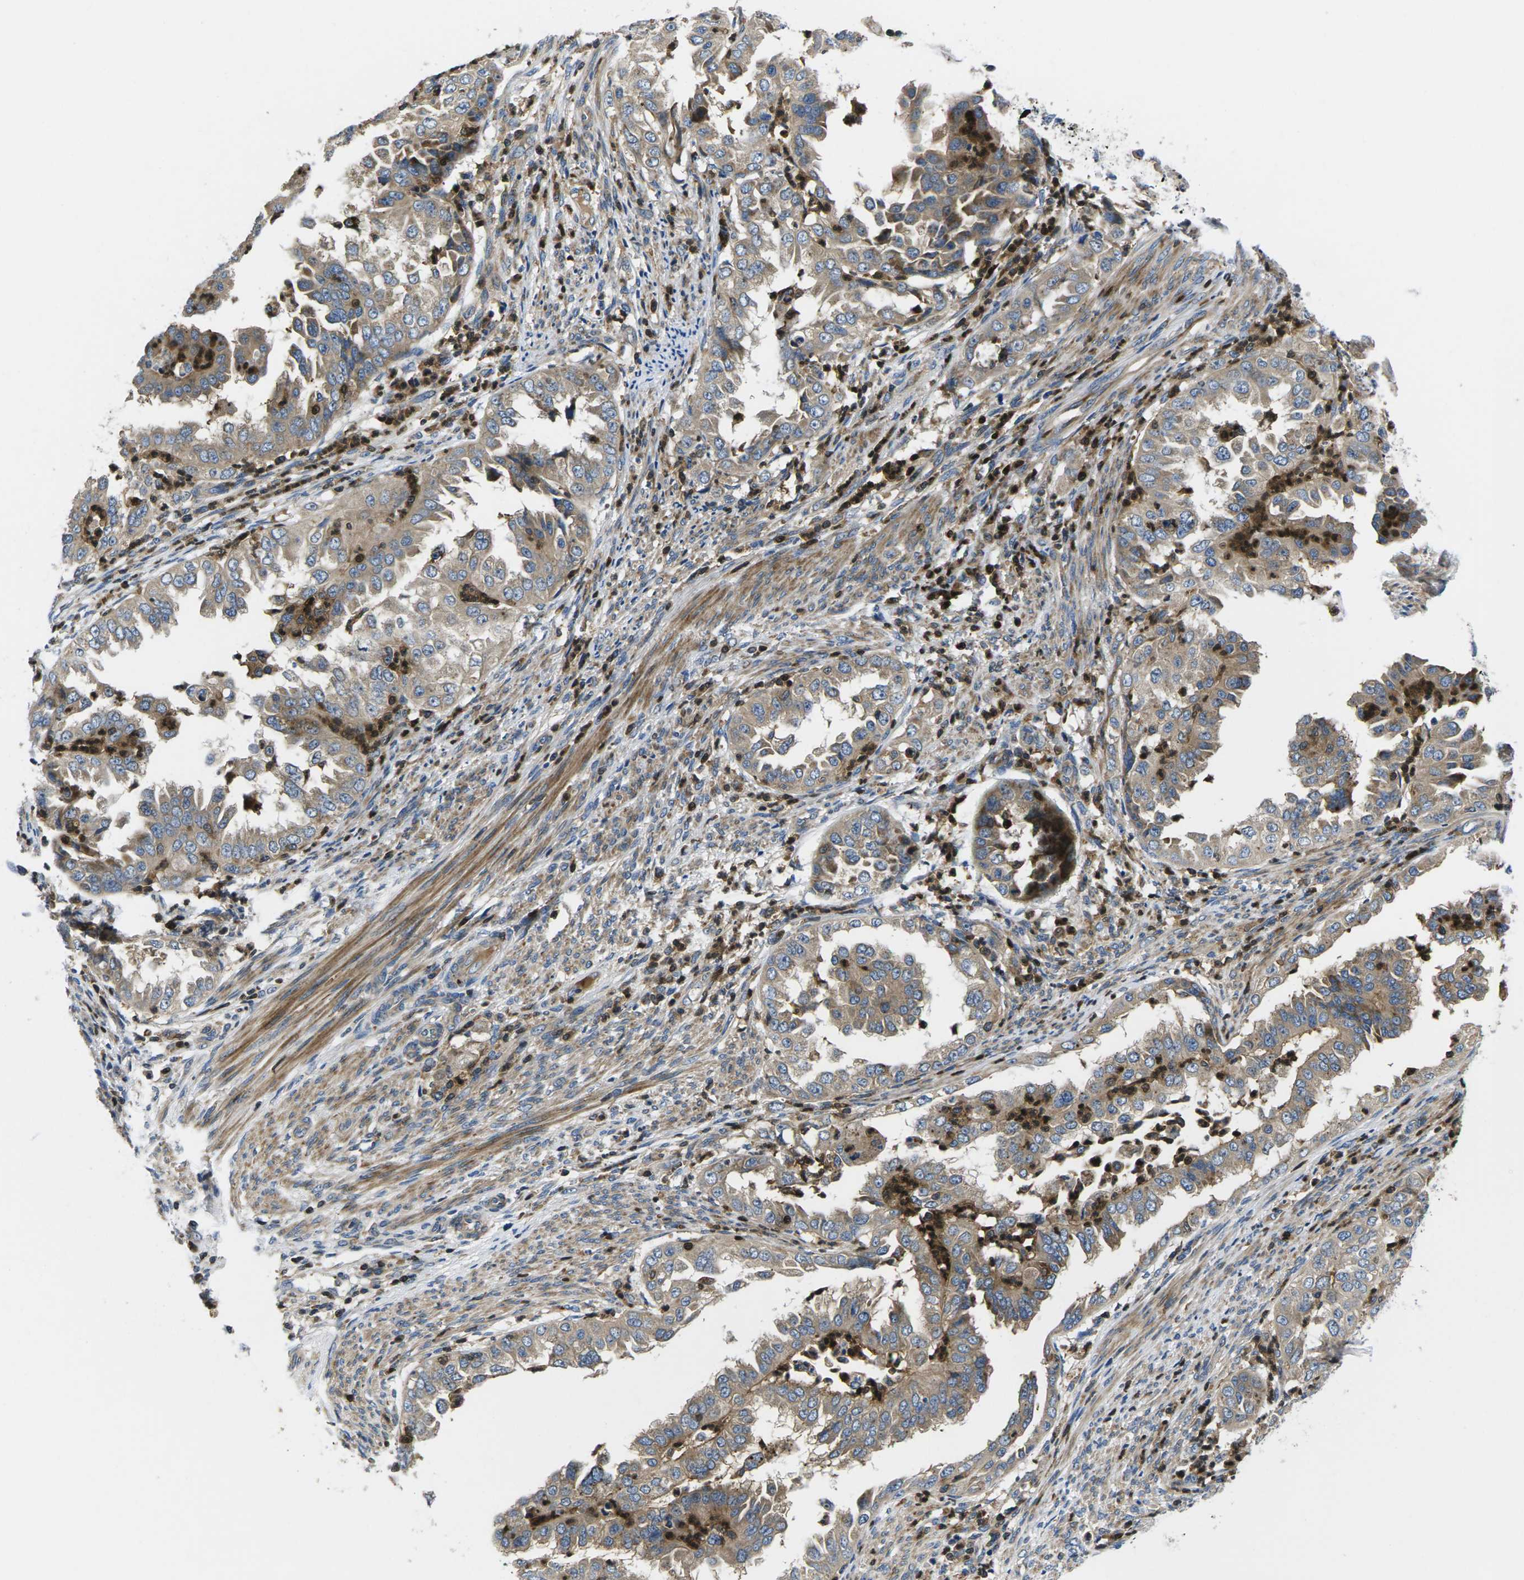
{"staining": {"intensity": "moderate", "quantity": ">75%", "location": "cytoplasmic/membranous"}, "tissue": "endometrial cancer", "cell_type": "Tumor cells", "image_type": "cancer", "snomed": [{"axis": "morphology", "description": "Adenocarcinoma, NOS"}, {"axis": "topography", "description": "Endometrium"}], "caption": "DAB (3,3'-diaminobenzidine) immunohistochemical staining of human endometrial cancer shows moderate cytoplasmic/membranous protein expression in about >75% of tumor cells.", "gene": "PLCE1", "patient": {"sex": "female", "age": 85}}